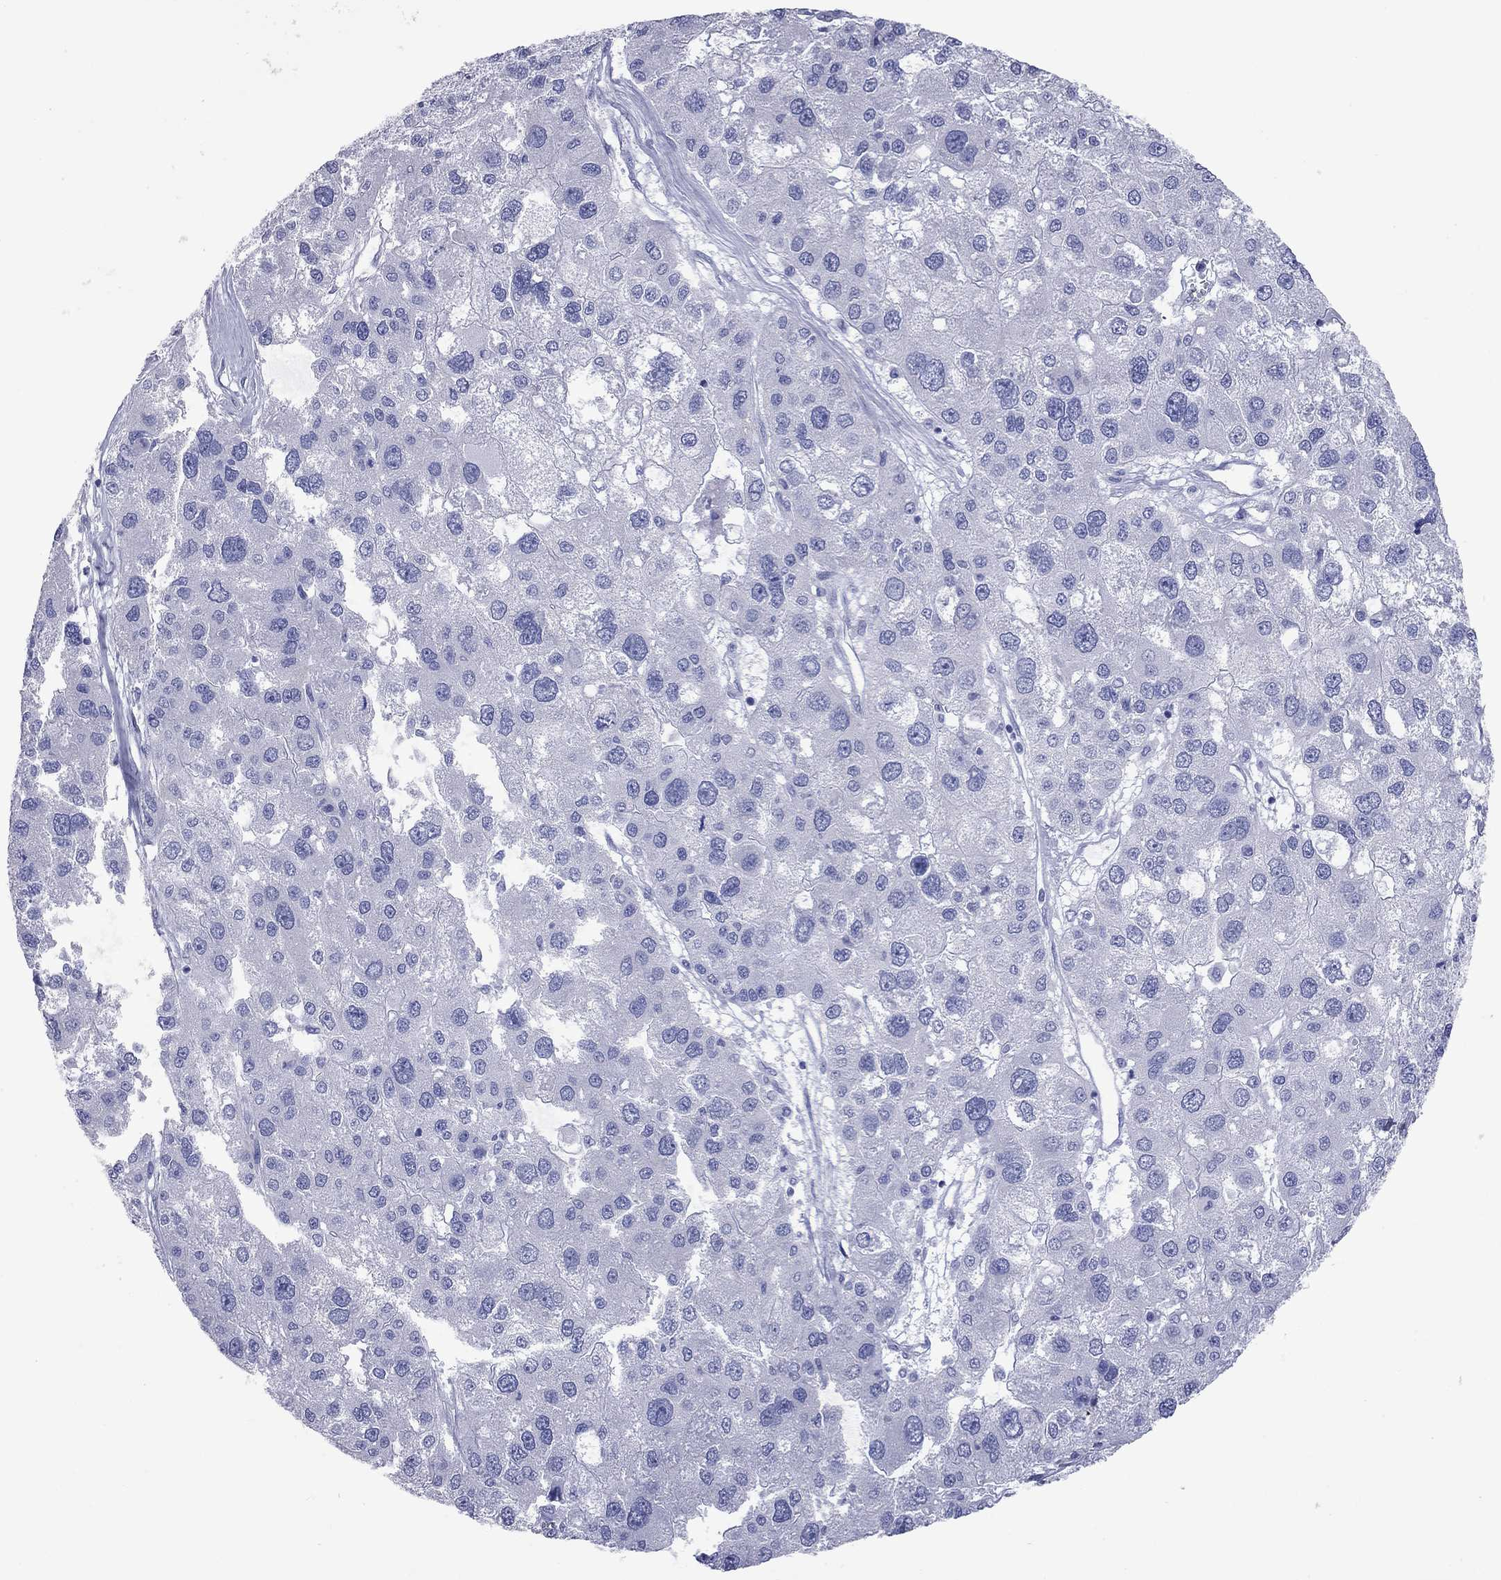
{"staining": {"intensity": "negative", "quantity": "none", "location": "none"}, "tissue": "liver cancer", "cell_type": "Tumor cells", "image_type": "cancer", "snomed": [{"axis": "morphology", "description": "Carcinoma, Hepatocellular, NOS"}, {"axis": "topography", "description": "Liver"}], "caption": "A high-resolution histopathology image shows IHC staining of liver hepatocellular carcinoma, which displays no significant positivity in tumor cells.", "gene": "VSIG10", "patient": {"sex": "male", "age": 73}}